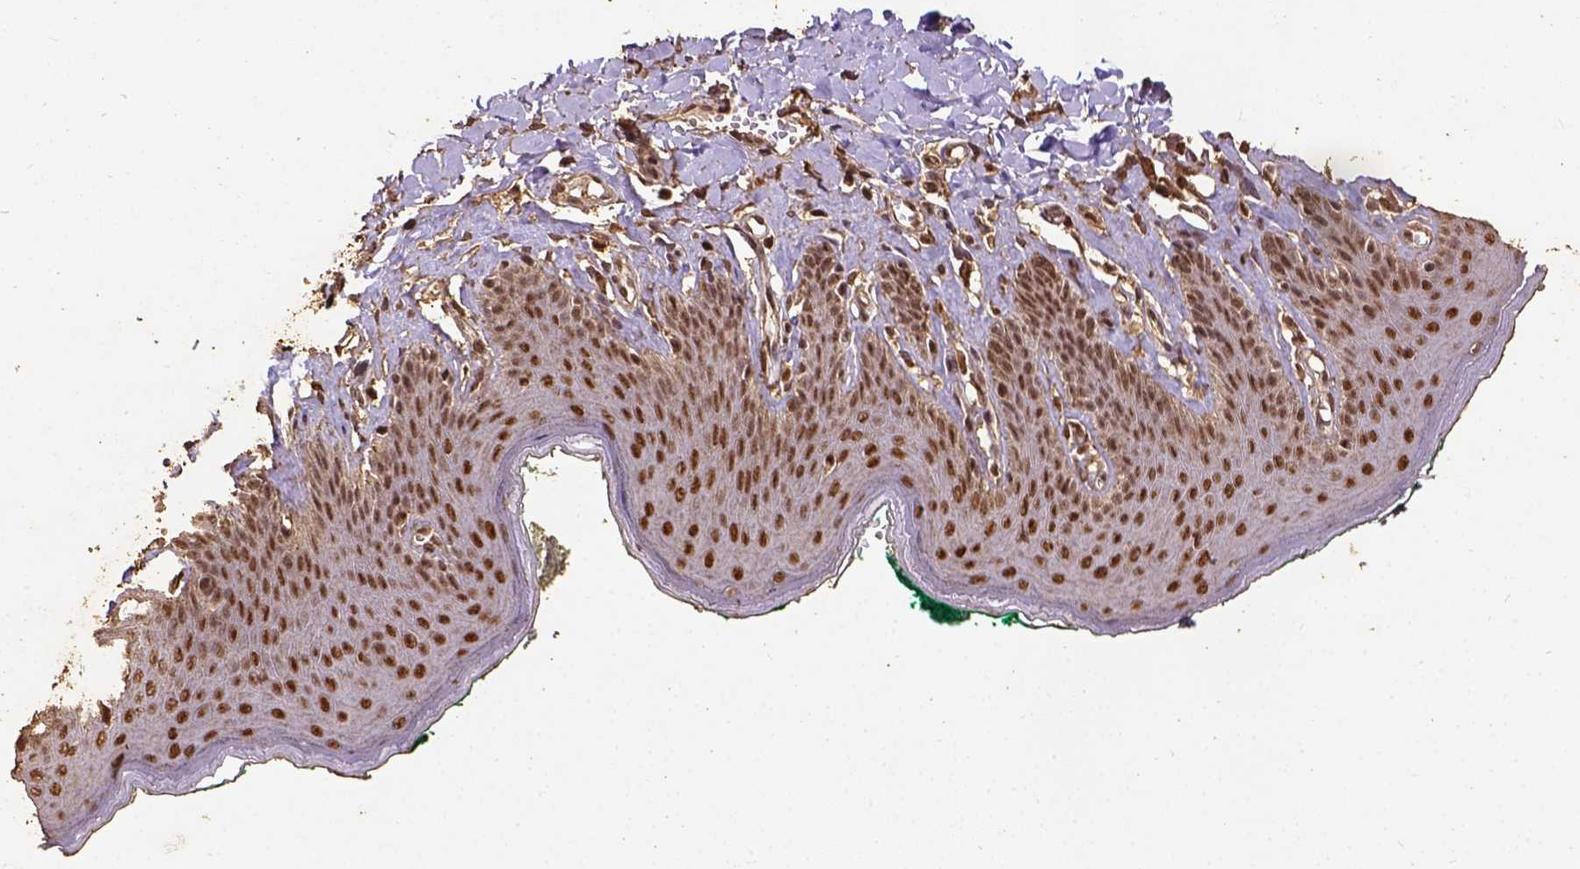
{"staining": {"intensity": "moderate", "quantity": ">75%", "location": "nuclear"}, "tissue": "skin", "cell_type": "Epidermal cells", "image_type": "normal", "snomed": [{"axis": "morphology", "description": "Normal tissue, NOS"}, {"axis": "topography", "description": "Vulva"}, {"axis": "topography", "description": "Peripheral nerve tissue"}], "caption": "Approximately >75% of epidermal cells in normal human skin show moderate nuclear protein positivity as visualized by brown immunohistochemical staining.", "gene": "NACC1", "patient": {"sex": "female", "age": 66}}